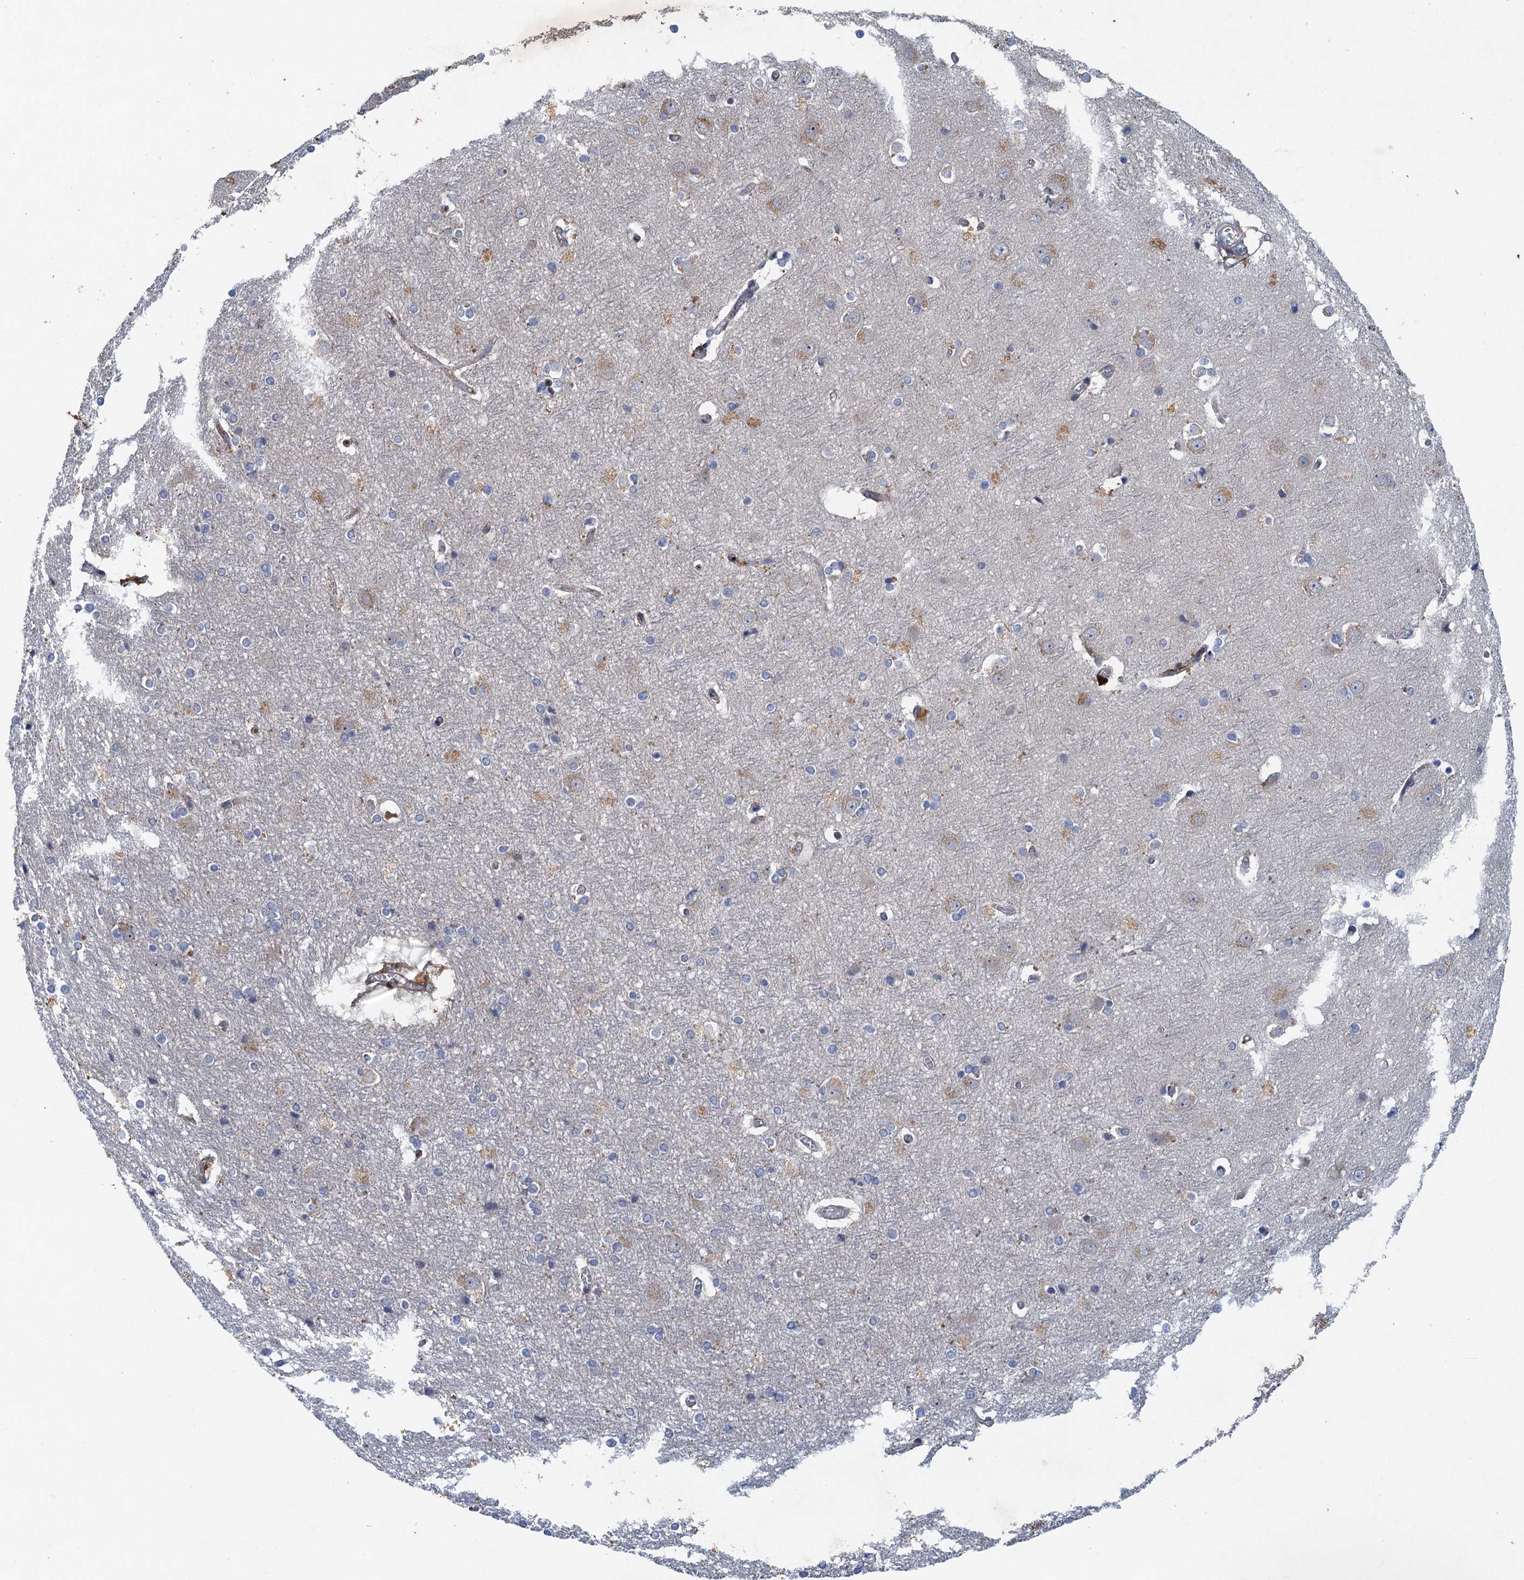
{"staining": {"intensity": "weak", "quantity": ">75%", "location": "cytoplasmic/membranous"}, "tissue": "cerebral cortex", "cell_type": "Endothelial cells", "image_type": "normal", "snomed": [{"axis": "morphology", "description": "Normal tissue, NOS"}, {"axis": "topography", "description": "Cerebral cortex"}], "caption": "Approximately >75% of endothelial cells in normal human cerebral cortex exhibit weak cytoplasmic/membranous protein staining as visualized by brown immunohistochemical staining.", "gene": "TPCN1", "patient": {"sex": "male", "age": 54}}